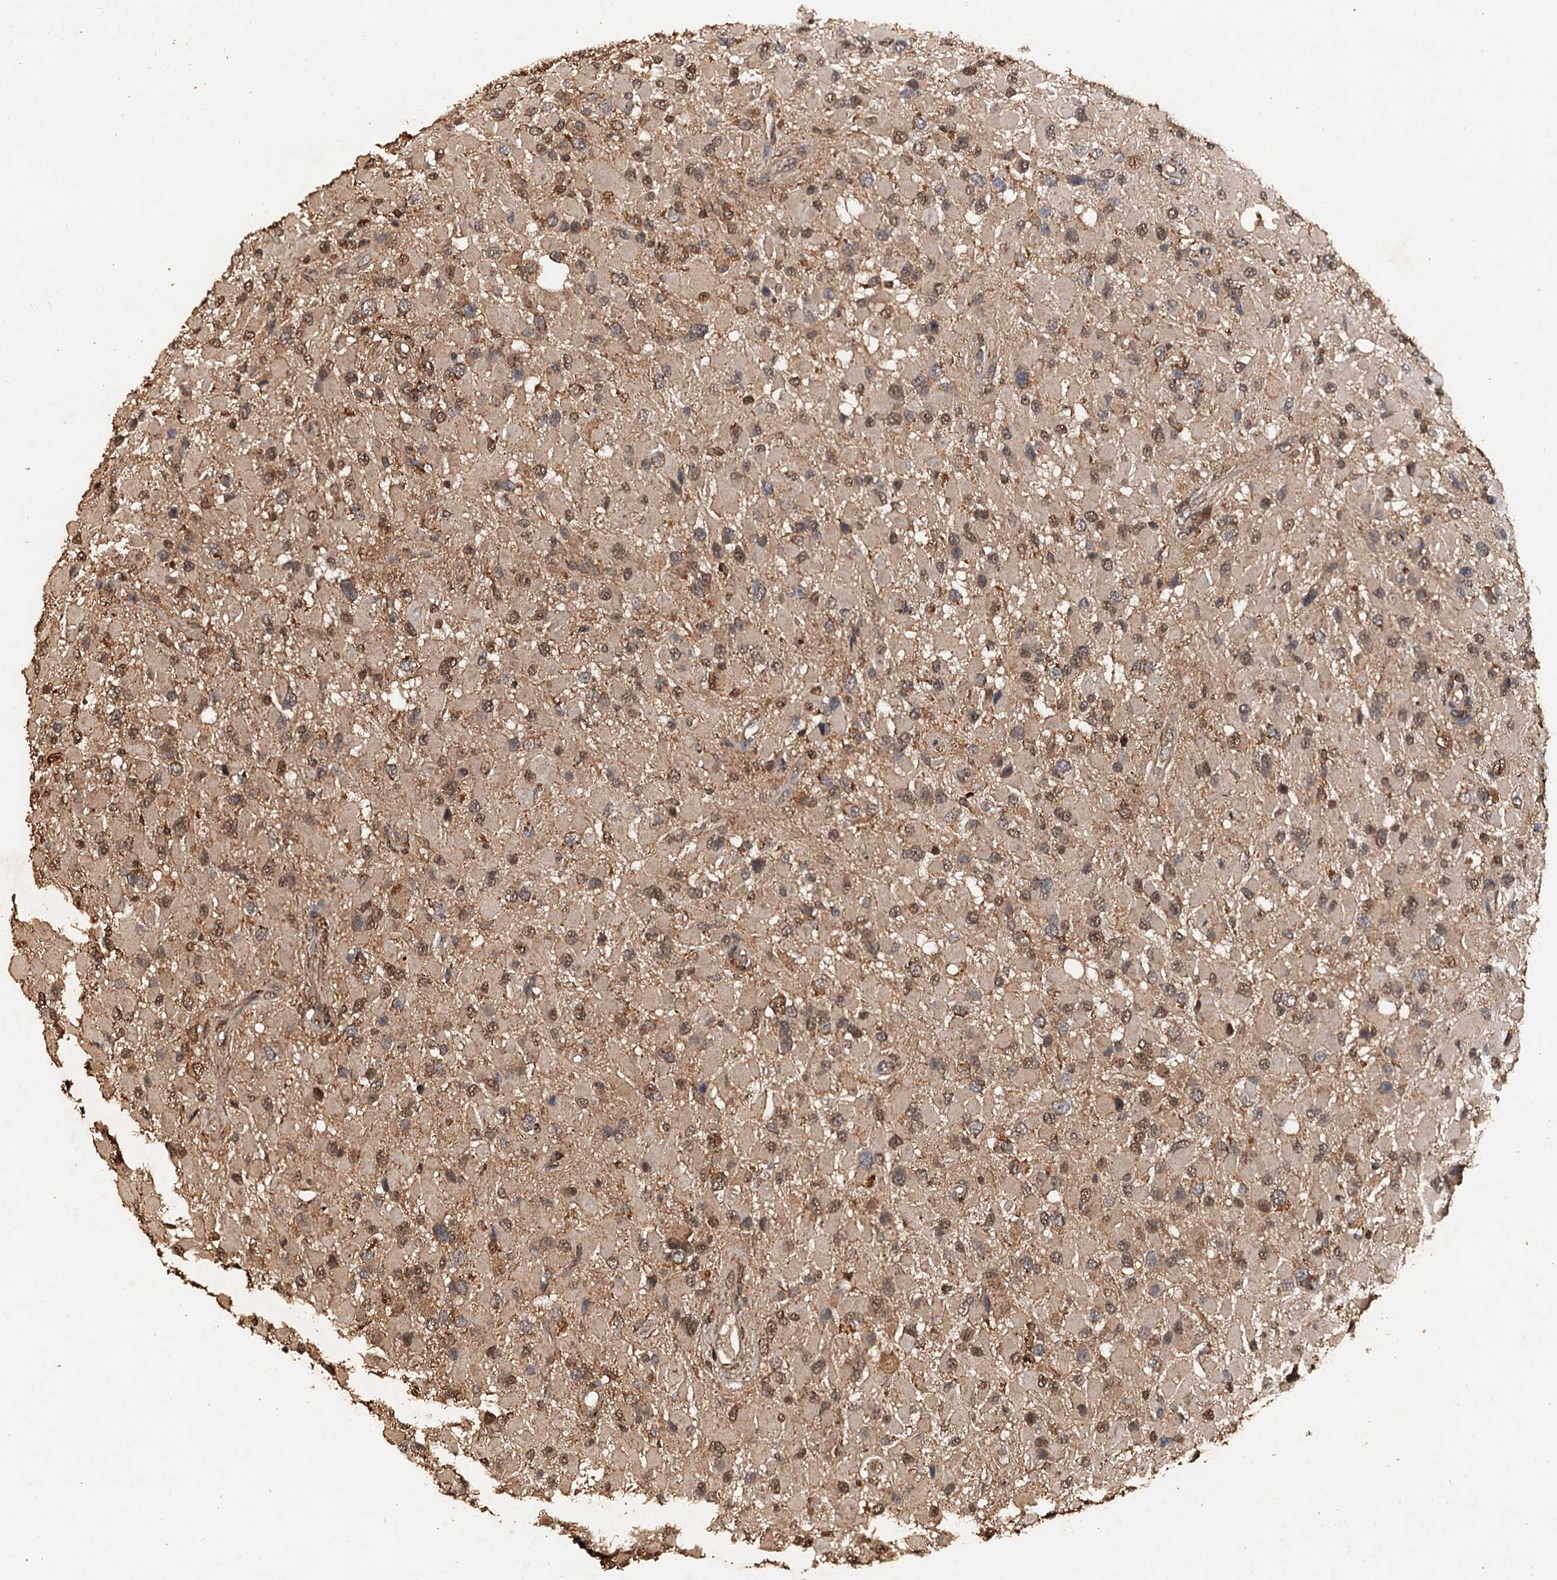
{"staining": {"intensity": "moderate", "quantity": ">75%", "location": "nuclear"}, "tissue": "glioma", "cell_type": "Tumor cells", "image_type": "cancer", "snomed": [{"axis": "morphology", "description": "Glioma, malignant, High grade"}, {"axis": "topography", "description": "Brain"}], "caption": "There is medium levels of moderate nuclear expression in tumor cells of glioma, as demonstrated by immunohistochemical staining (brown color).", "gene": "PSMD9", "patient": {"sex": "male", "age": 53}}